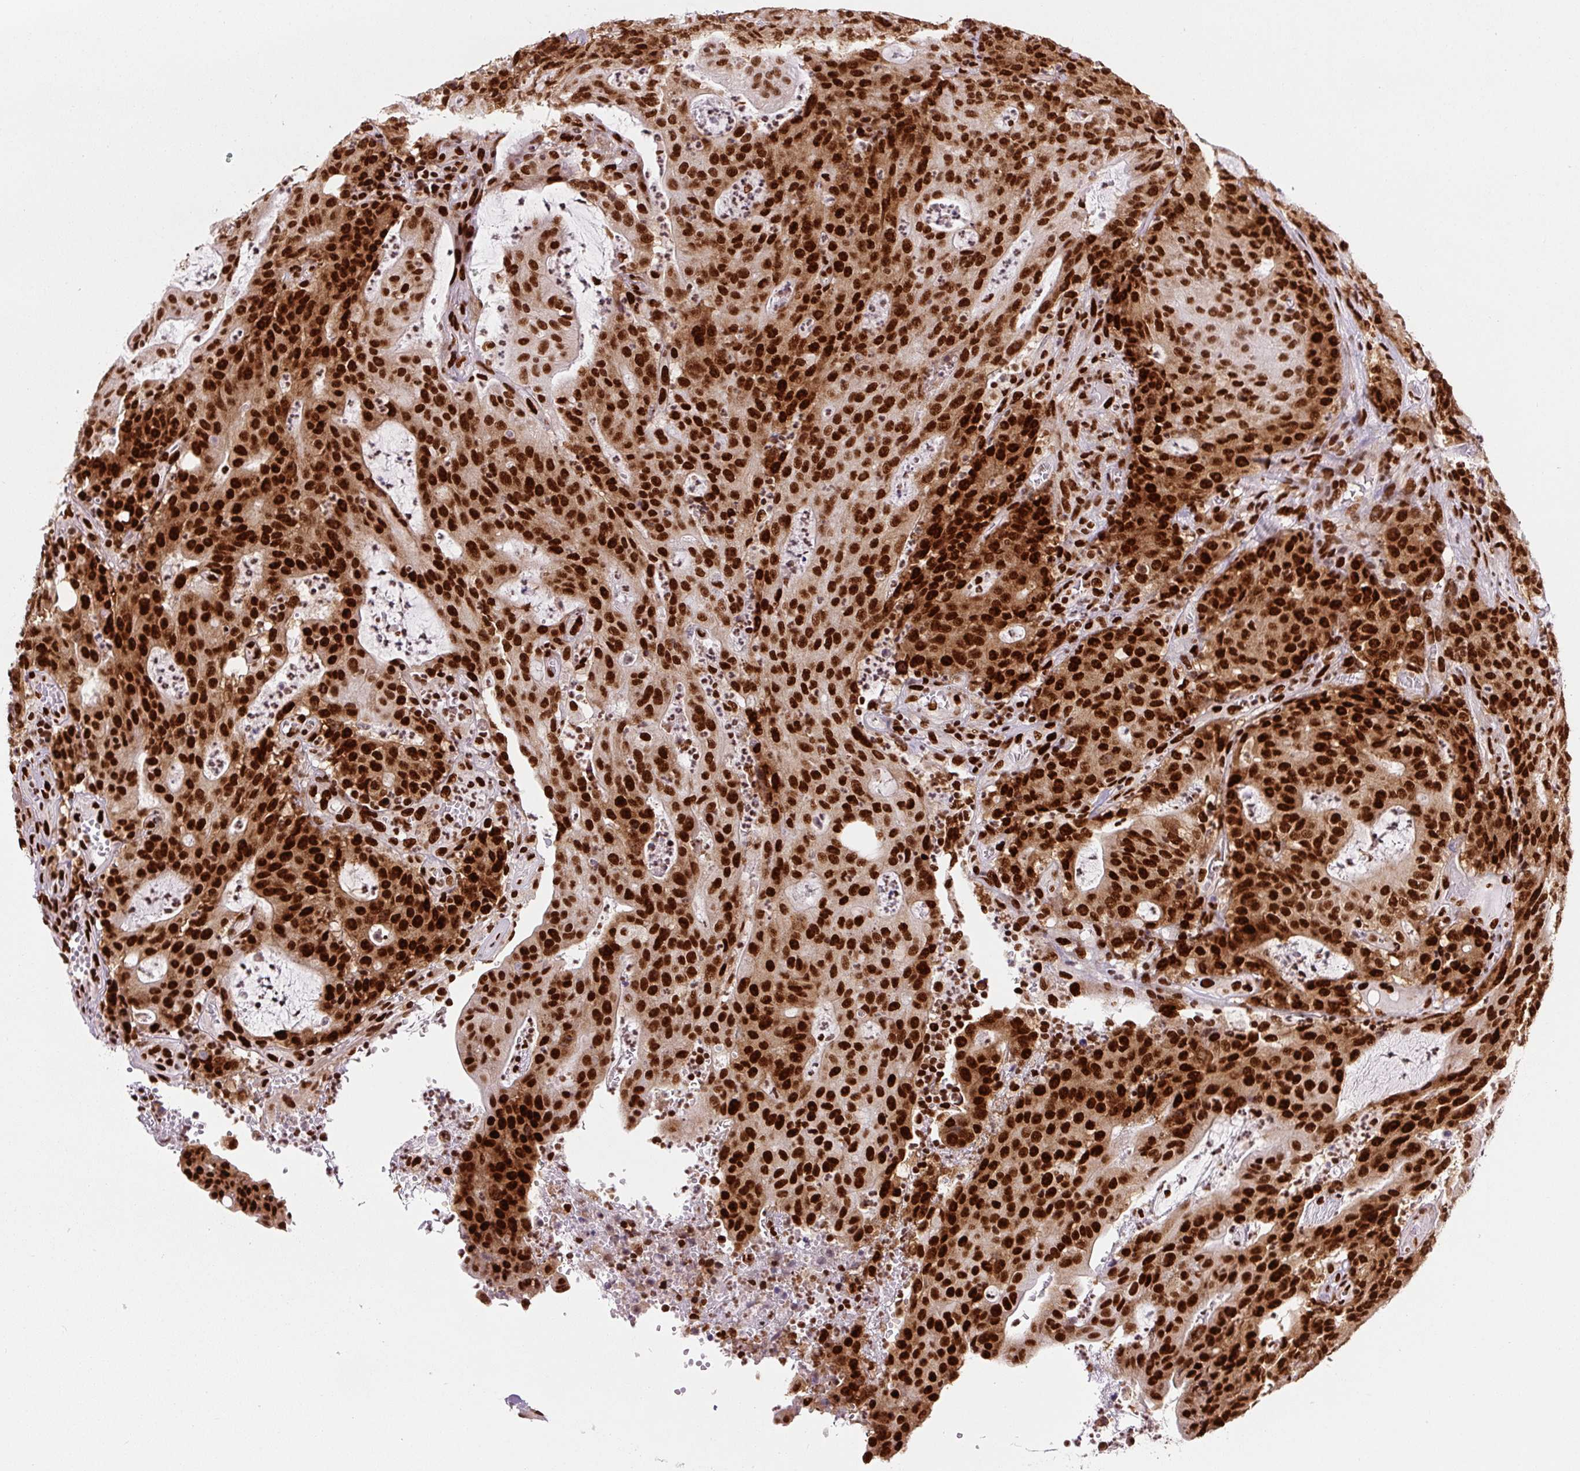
{"staining": {"intensity": "strong", "quantity": ">75%", "location": "nuclear"}, "tissue": "colorectal cancer", "cell_type": "Tumor cells", "image_type": "cancer", "snomed": [{"axis": "morphology", "description": "Adenocarcinoma, NOS"}, {"axis": "topography", "description": "Colon"}], "caption": "This histopathology image demonstrates IHC staining of colorectal cancer (adenocarcinoma), with high strong nuclear expression in approximately >75% of tumor cells.", "gene": "FUS", "patient": {"sex": "male", "age": 83}}